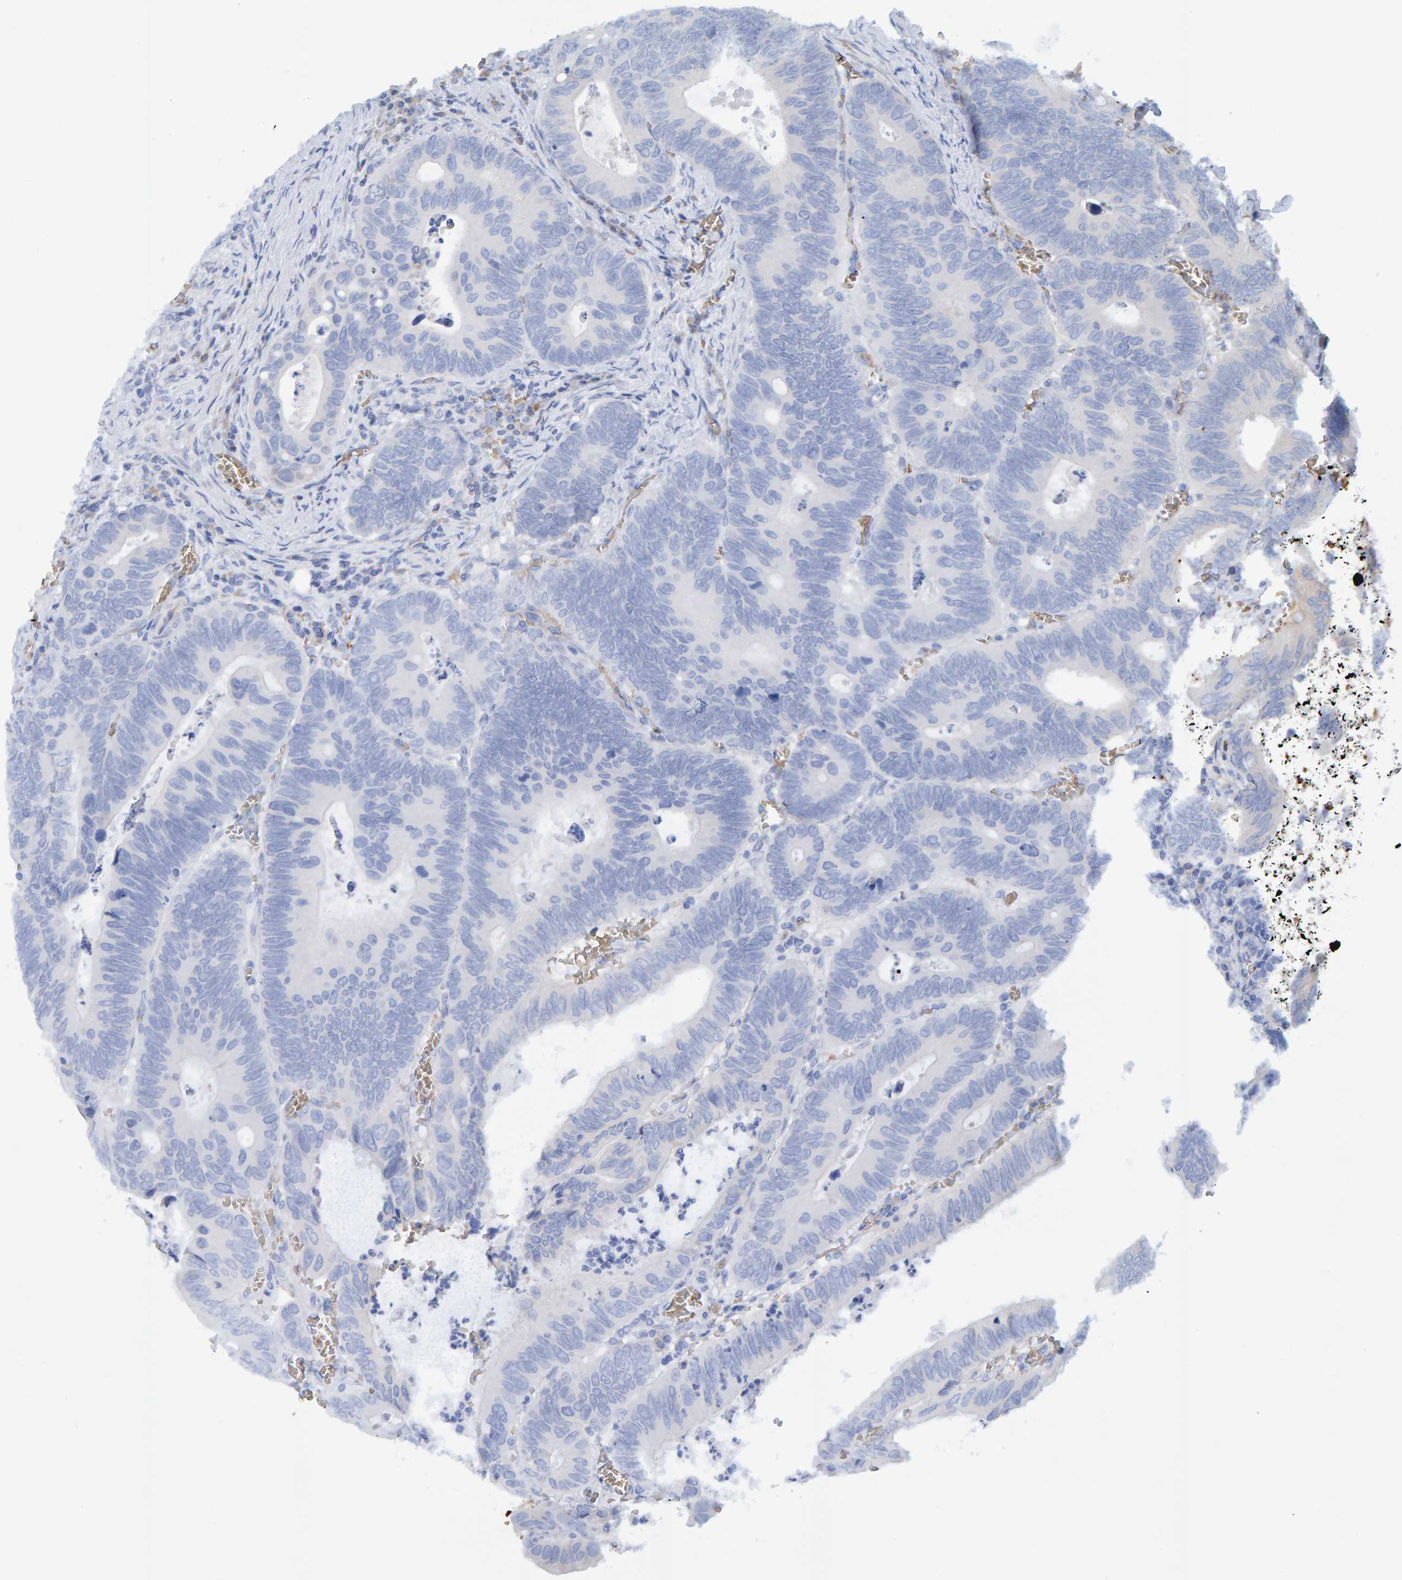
{"staining": {"intensity": "negative", "quantity": "none", "location": "none"}, "tissue": "colorectal cancer", "cell_type": "Tumor cells", "image_type": "cancer", "snomed": [{"axis": "morphology", "description": "Inflammation, NOS"}, {"axis": "morphology", "description": "Adenocarcinoma, NOS"}, {"axis": "topography", "description": "Colon"}], "caption": "An immunohistochemistry (IHC) photomicrograph of colorectal cancer is shown. There is no staining in tumor cells of colorectal cancer.", "gene": "VPS9D1", "patient": {"sex": "male", "age": 72}}